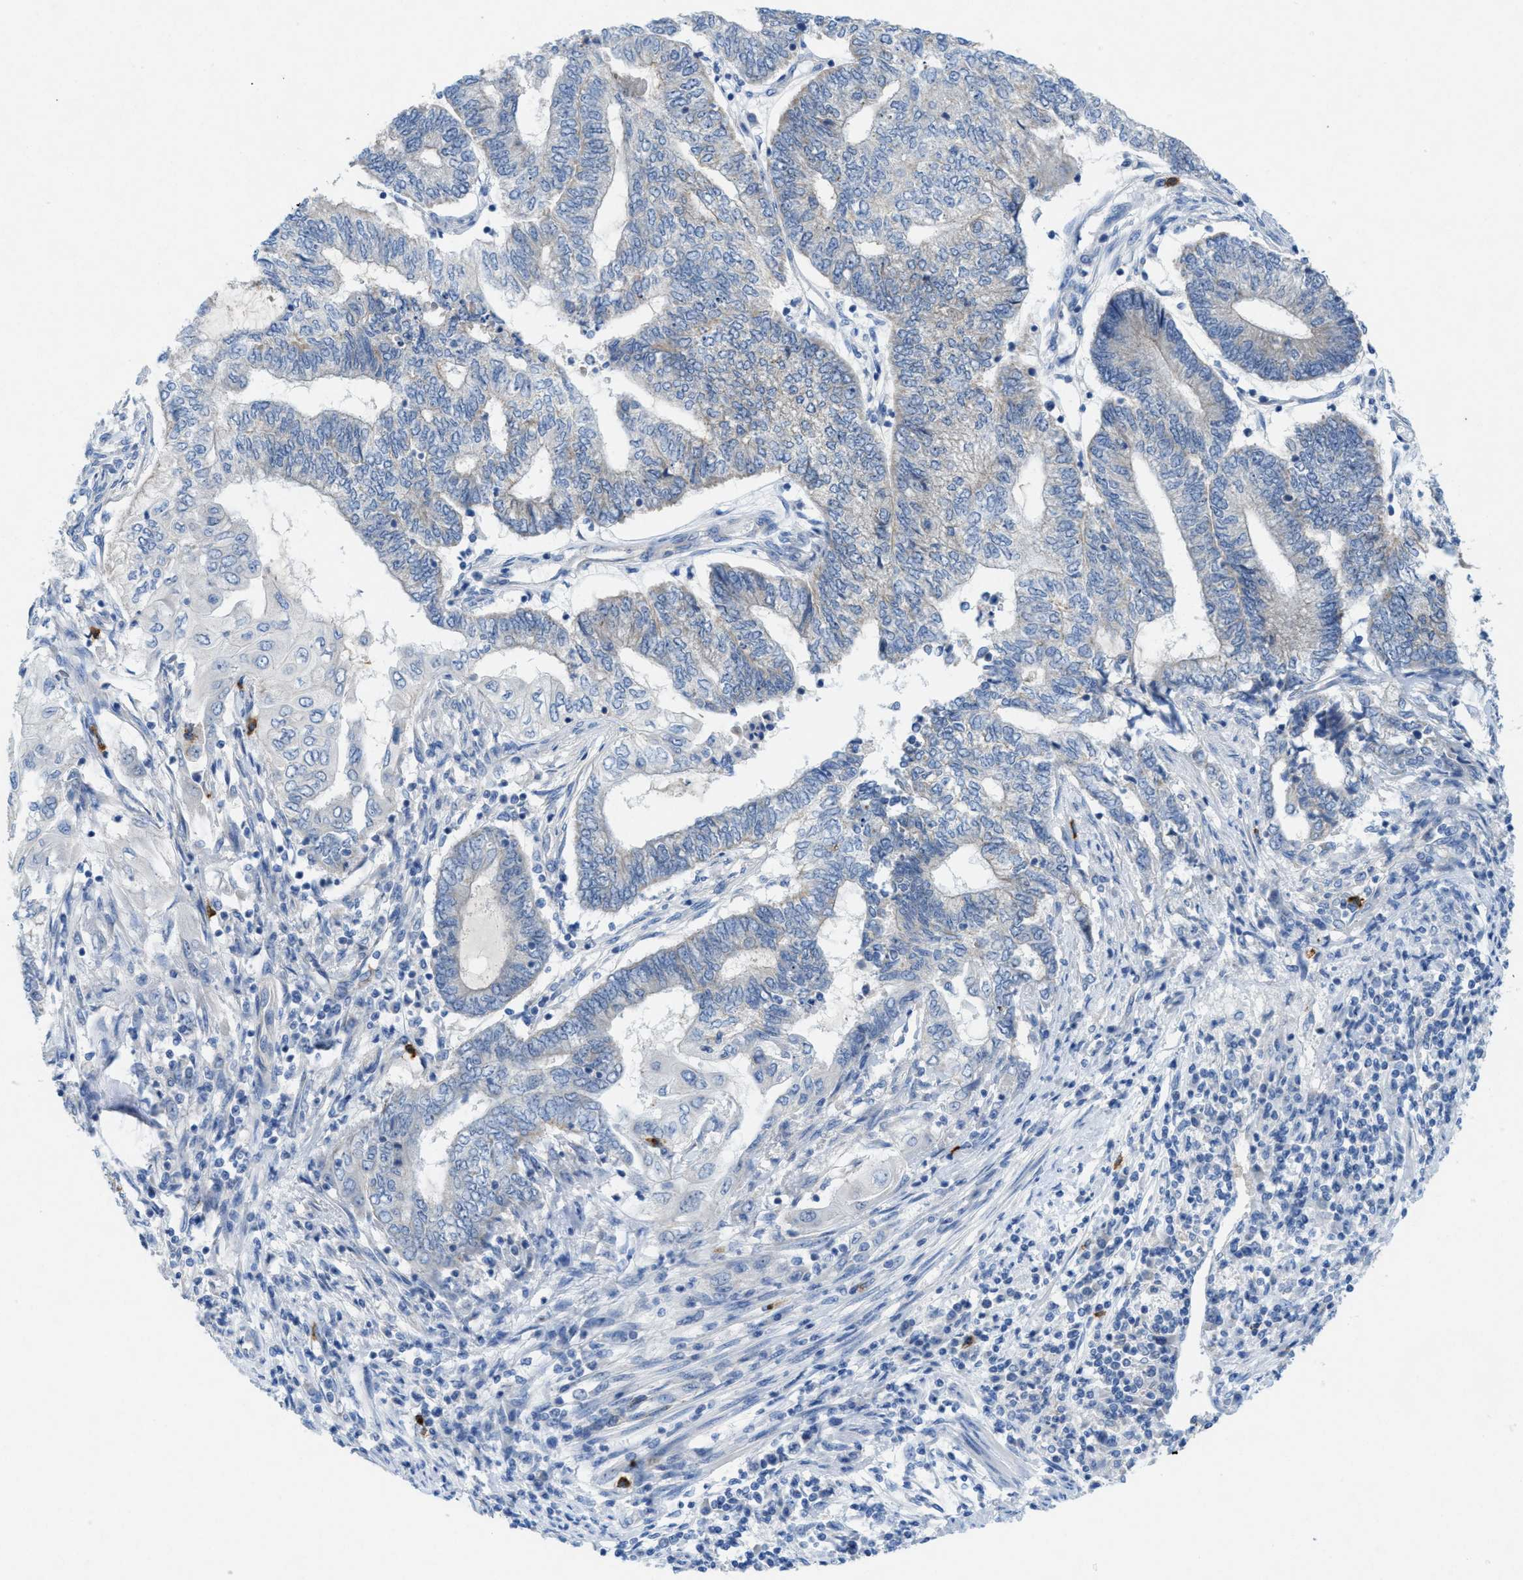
{"staining": {"intensity": "negative", "quantity": "none", "location": "none"}, "tissue": "endometrial cancer", "cell_type": "Tumor cells", "image_type": "cancer", "snomed": [{"axis": "morphology", "description": "Adenocarcinoma, NOS"}, {"axis": "topography", "description": "Uterus"}, {"axis": "topography", "description": "Endometrium"}], "caption": "Histopathology image shows no protein expression in tumor cells of adenocarcinoma (endometrial) tissue.", "gene": "CMTM1", "patient": {"sex": "female", "age": 70}}